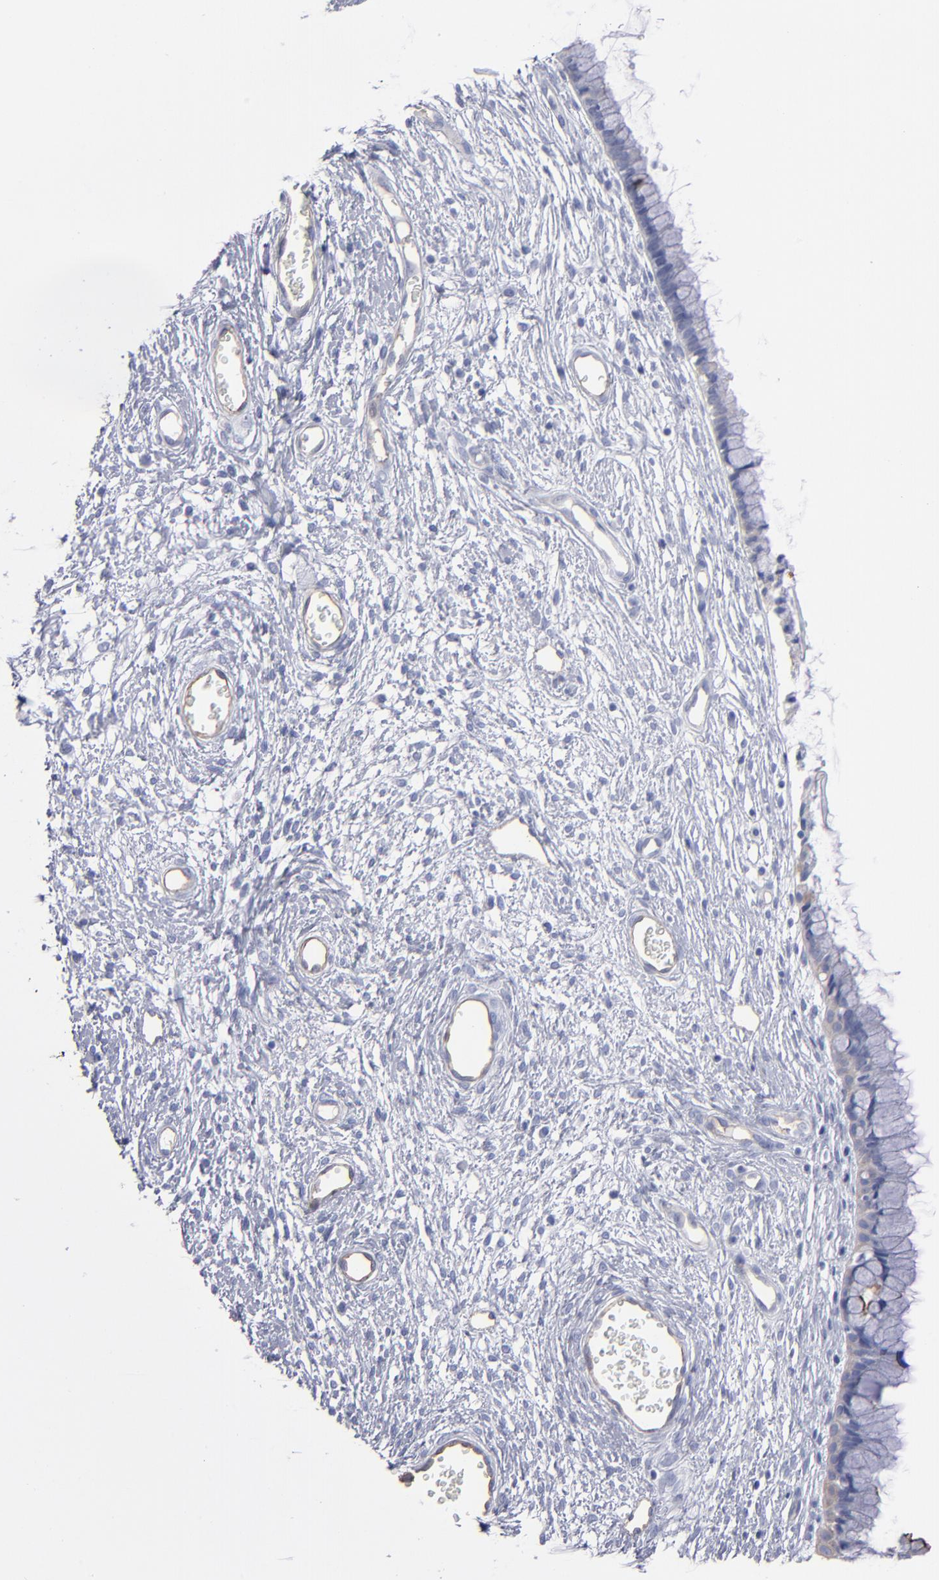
{"staining": {"intensity": "weak", "quantity": "<25%", "location": "cytoplasmic/membranous"}, "tissue": "cervix", "cell_type": "Squamous epithelial cells", "image_type": "normal", "snomed": [{"axis": "morphology", "description": "Normal tissue, NOS"}, {"axis": "topography", "description": "Cervix"}], "caption": "This is an immunohistochemistry micrograph of benign cervix. There is no positivity in squamous epithelial cells.", "gene": "TM4SF1", "patient": {"sex": "female", "age": 55}}